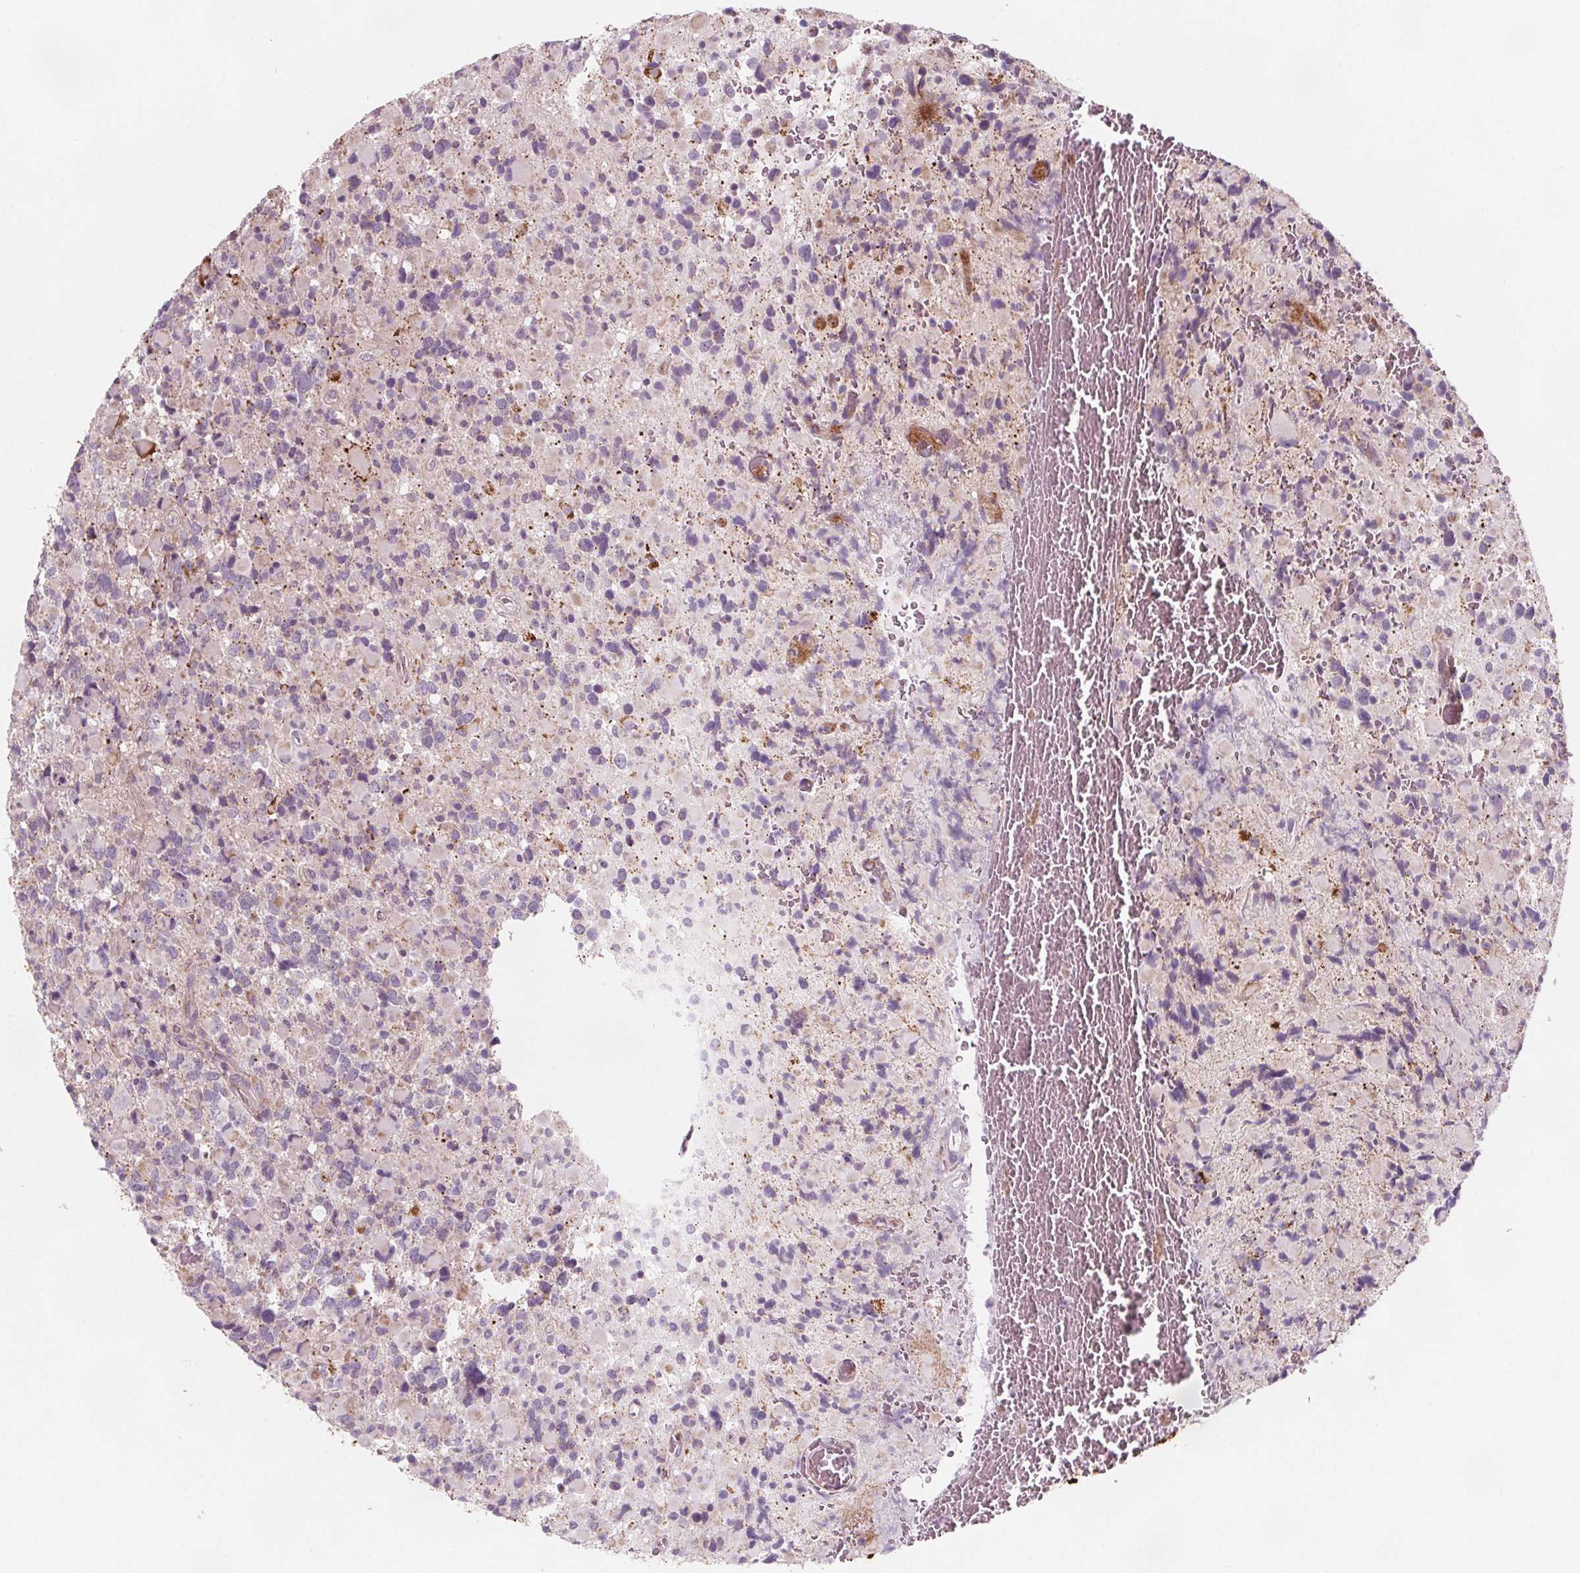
{"staining": {"intensity": "negative", "quantity": "none", "location": "none"}, "tissue": "glioma", "cell_type": "Tumor cells", "image_type": "cancer", "snomed": [{"axis": "morphology", "description": "Glioma, malignant, High grade"}, {"axis": "topography", "description": "Brain"}], "caption": "High power microscopy photomicrograph of an immunohistochemistry (IHC) image of glioma, revealing no significant expression in tumor cells.", "gene": "ADAM33", "patient": {"sex": "female", "age": 40}}